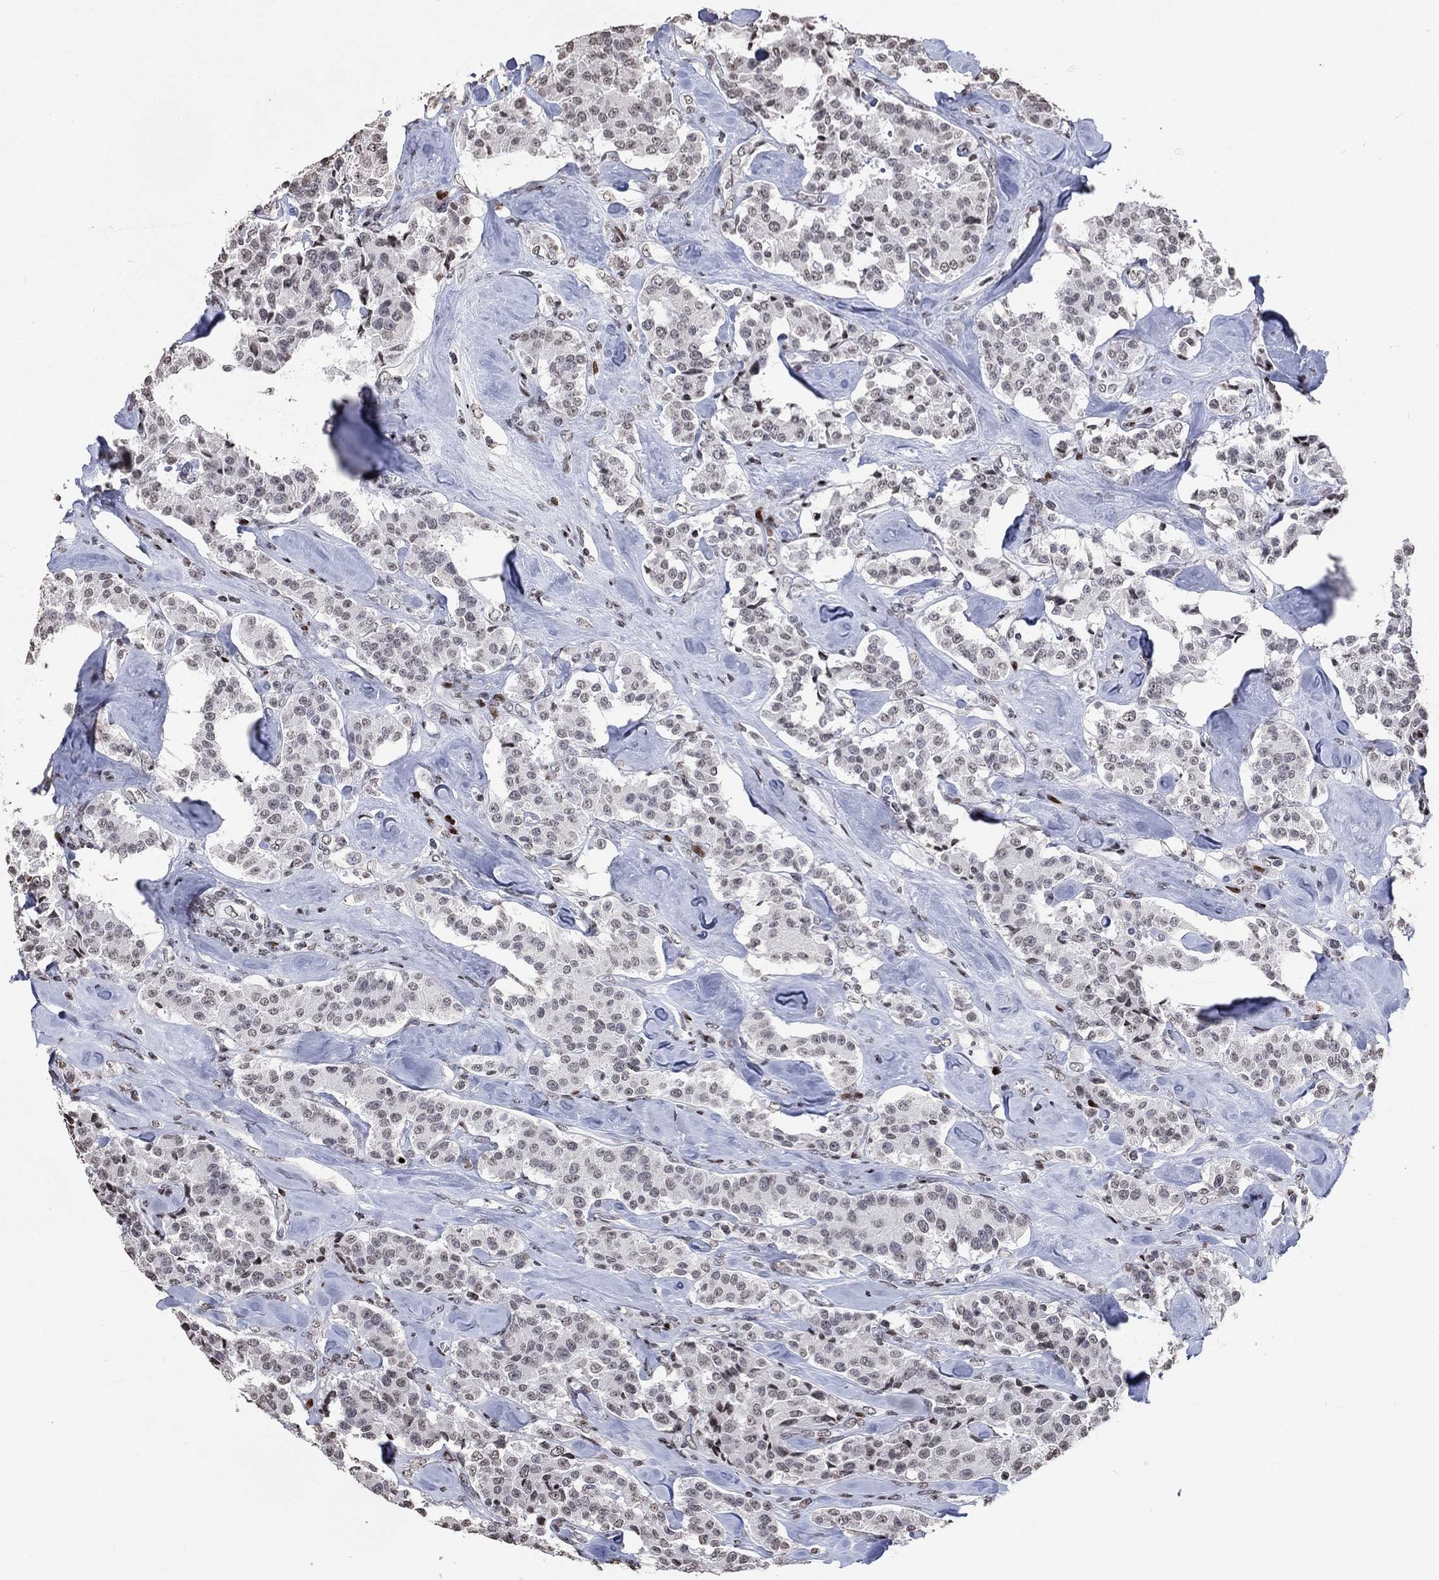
{"staining": {"intensity": "negative", "quantity": "none", "location": "none"}, "tissue": "carcinoid", "cell_type": "Tumor cells", "image_type": "cancer", "snomed": [{"axis": "morphology", "description": "Carcinoid, malignant, NOS"}, {"axis": "topography", "description": "Pancreas"}], "caption": "DAB (3,3'-diaminobenzidine) immunohistochemical staining of human carcinoid (malignant) shows no significant positivity in tumor cells.", "gene": "SRSF3", "patient": {"sex": "male", "age": 41}}